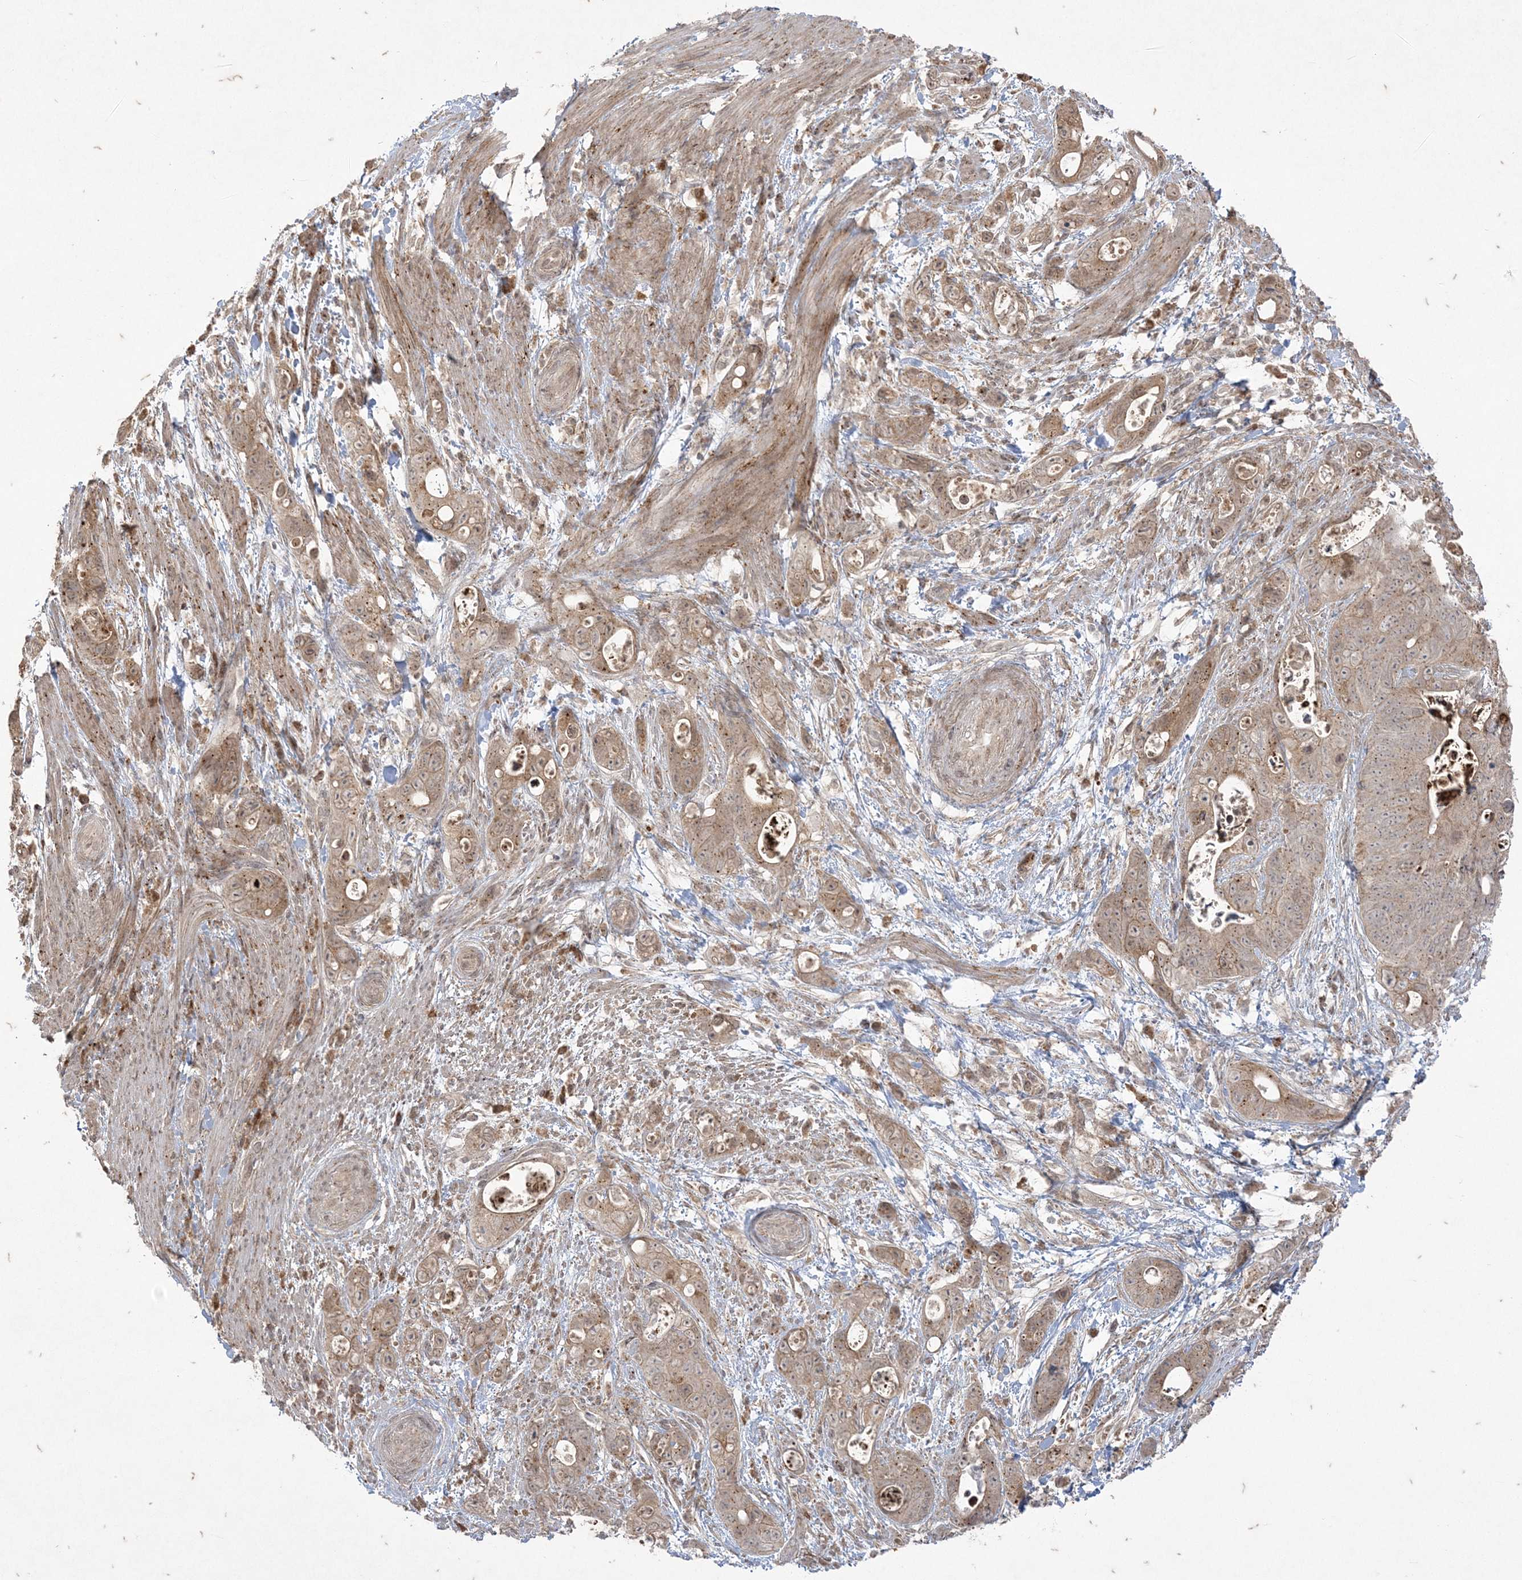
{"staining": {"intensity": "moderate", "quantity": ">75%", "location": "cytoplasmic/membranous"}, "tissue": "stomach cancer", "cell_type": "Tumor cells", "image_type": "cancer", "snomed": [{"axis": "morphology", "description": "Adenocarcinoma, NOS"}, {"axis": "topography", "description": "Stomach"}], "caption": "Protein expression by immunohistochemistry (IHC) shows moderate cytoplasmic/membranous positivity in approximately >75% of tumor cells in stomach cancer (adenocarcinoma).", "gene": "RRAS", "patient": {"sex": "female", "age": 89}}